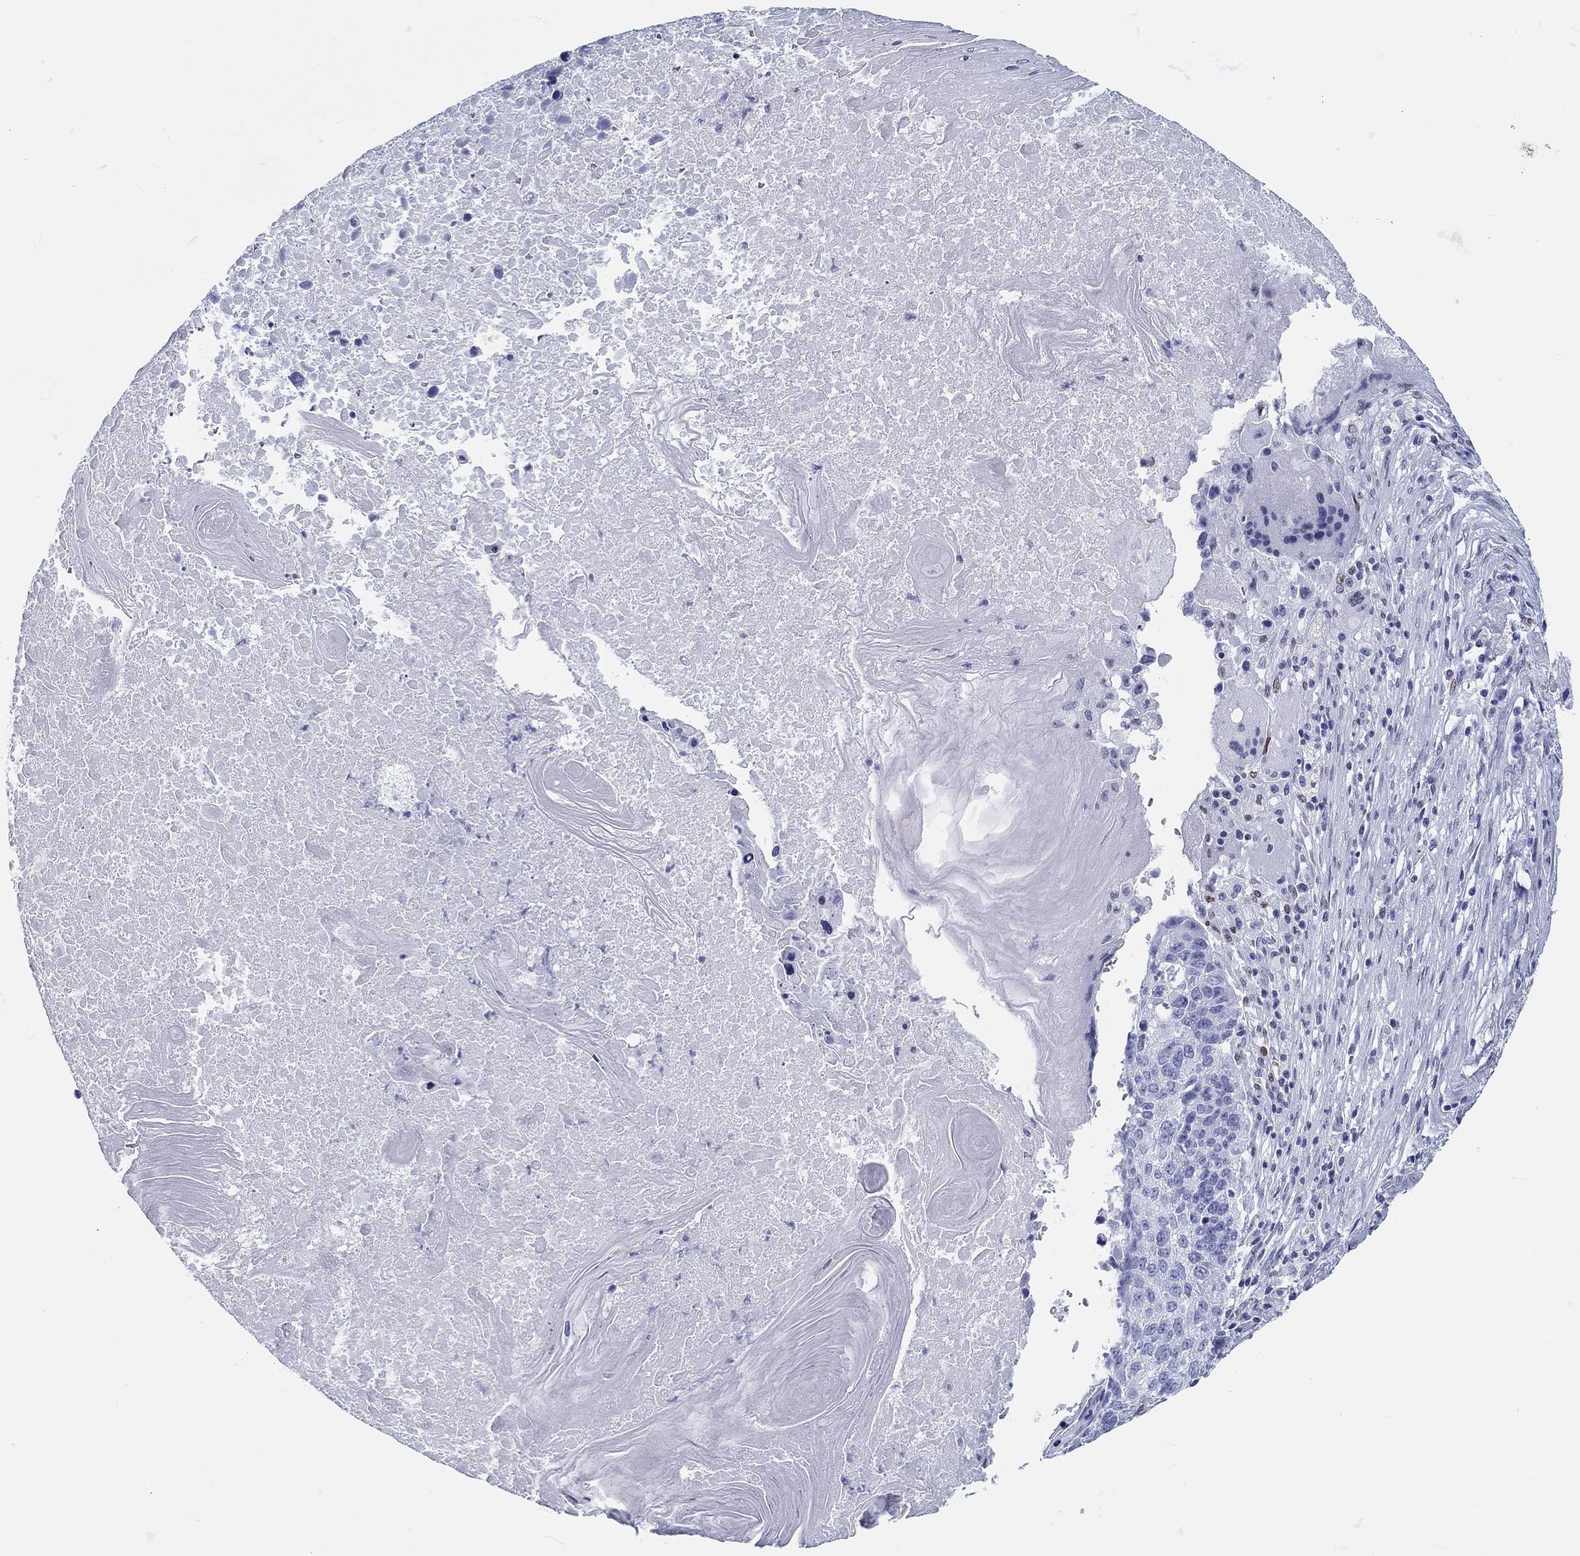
{"staining": {"intensity": "negative", "quantity": "none", "location": "none"}, "tissue": "lung cancer", "cell_type": "Tumor cells", "image_type": "cancer", "snomed": [{"axis": "morphology", "description": "Squamous cell carcinoma, NOS"}, {"axis": "topography", "description": "Lung"}], "caption": "Protein analysis of lung cancer reveals no significant staining in tumor cells.", "gene": "H1-1", "patient": {"sex": "male", "age": 73}}